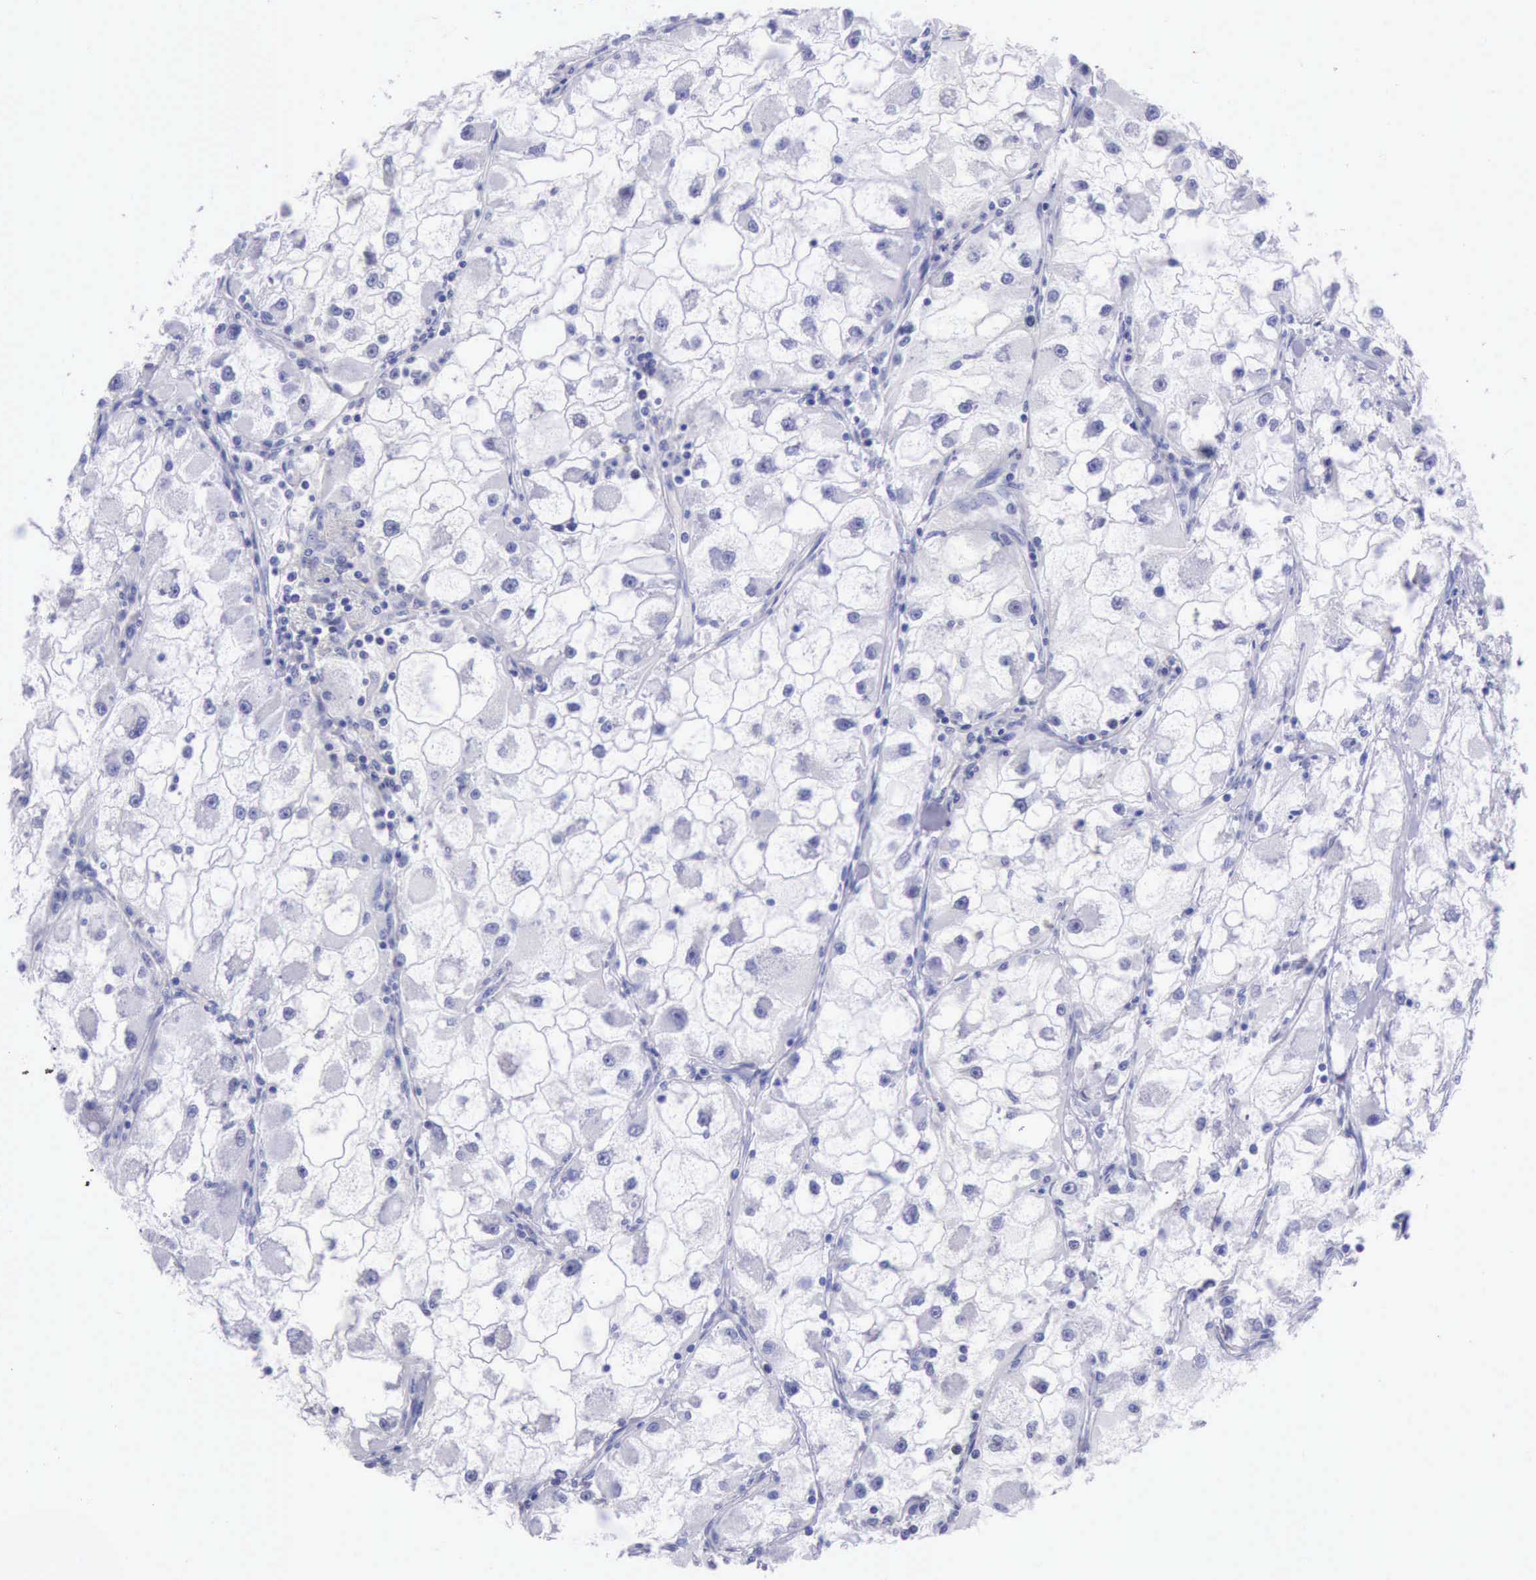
{"staining": {"intensity": "negative", "quantity": "none", "location": "none"}, "tissue": "renal cancer", "cell_type": "Tumor cells", "image_type": "cancer", "snomed": [{"axis": "morphology", "description": "Adenocarcinoma, NOS"}, {"axis": "topography", "description": "Kidney"}], "caption": "The immunohistochemistry (IHC) image has no significant positivity in tumor cells of adenocarcinoma (renal) tissue.", "gene": "MCM2", "patient": {"sex": "female", "age": 73}}